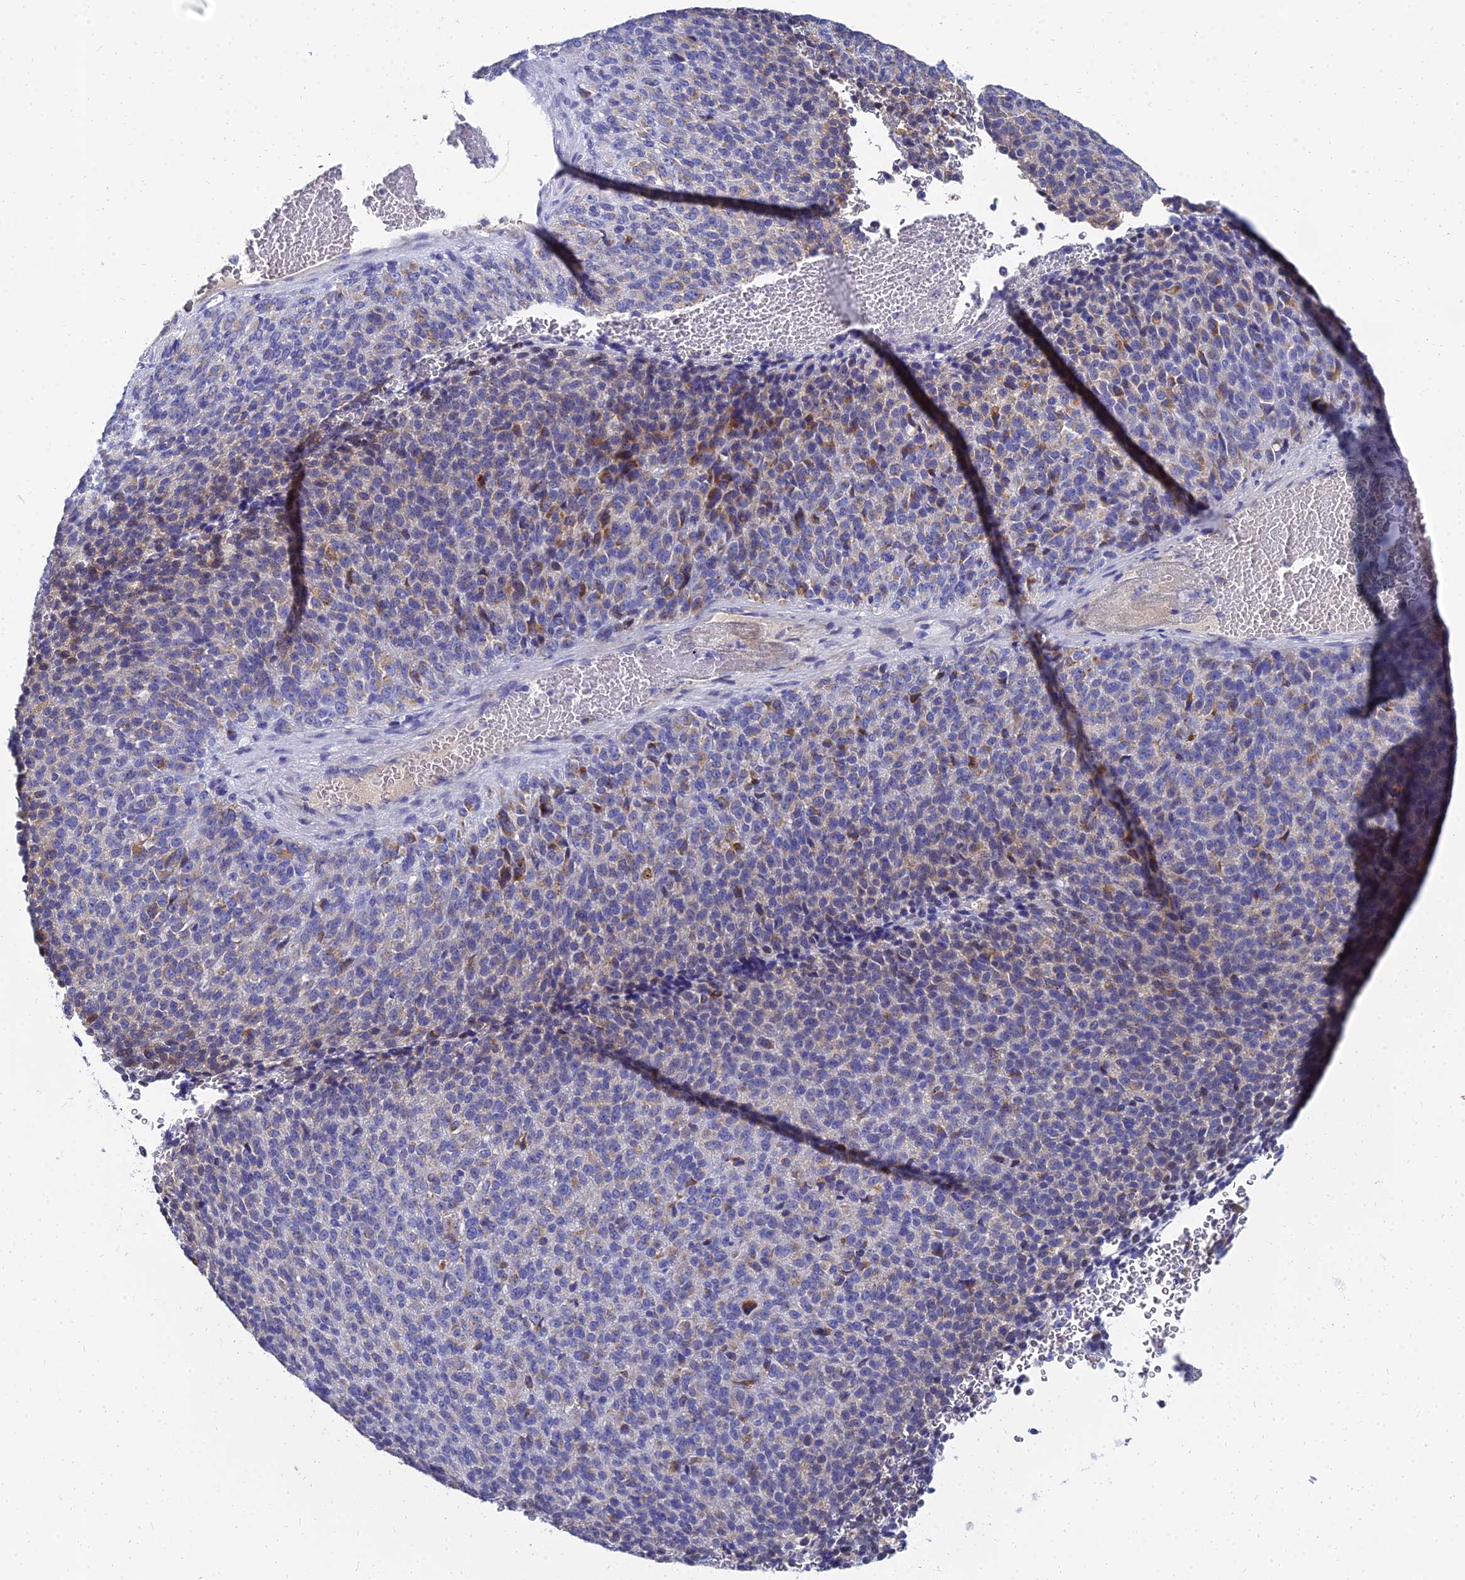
{"staining": {"intensity": "moderate", "quantity": "<25%", "location": "cytoplasmic/membranous"}, "tissue": "melanoma", "cell_type": "Tumor cells", "image_type": "cancer", "snomed": [{"axis": "morphology", "description": "Malignant melanoma, Metastatic site"}, {"axis": "topography", "description": "Brain"}], "caption": "Moderate cytoplasmic/membranous staining for a protein is identified in about <25% of tumor cells of malignant melanoma (metastatic site) using IHC.", "gene": "NPY", "patient": {"sex": "female", "age": 56}}